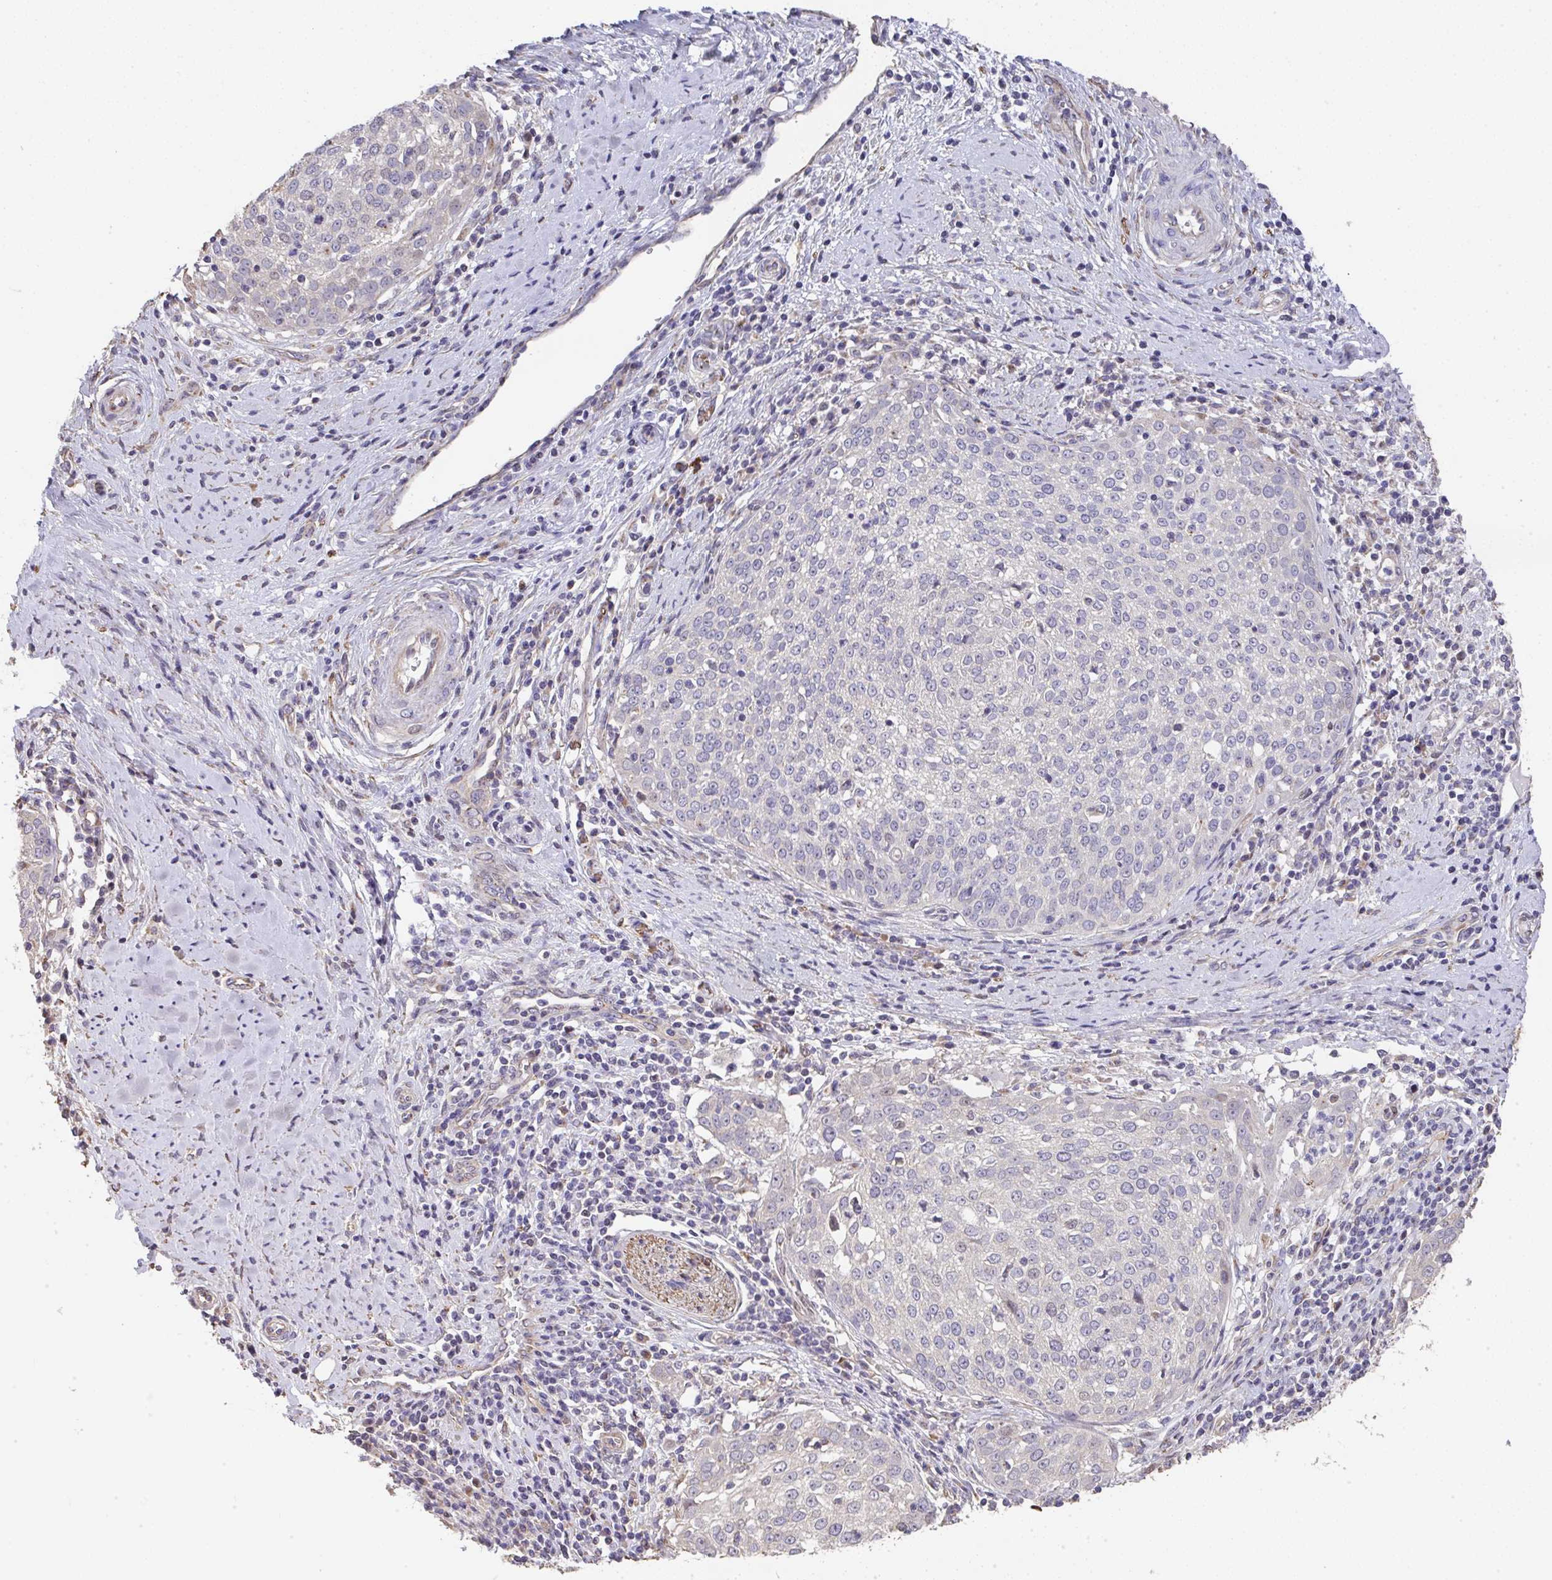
{"staining": {"intensity": "negative", "quantity": "none", "location": "none"}, "tissue": "cervical cancer", "cell_type": "Tumor cells", "image_type": "cancer", "snomed": [{"axis": "morphology", "description": "Squamous cell carcinoma, NOS"}, {"axis": "topography", "description": "Cervix"}], "caption": "Protein analysis of cervical cancer (squamous cell carcinoma) exhibits no significant staining in tumor cells.", "gene": "RUNDC3B", "patient": {"sex": "female", "age": 57}}